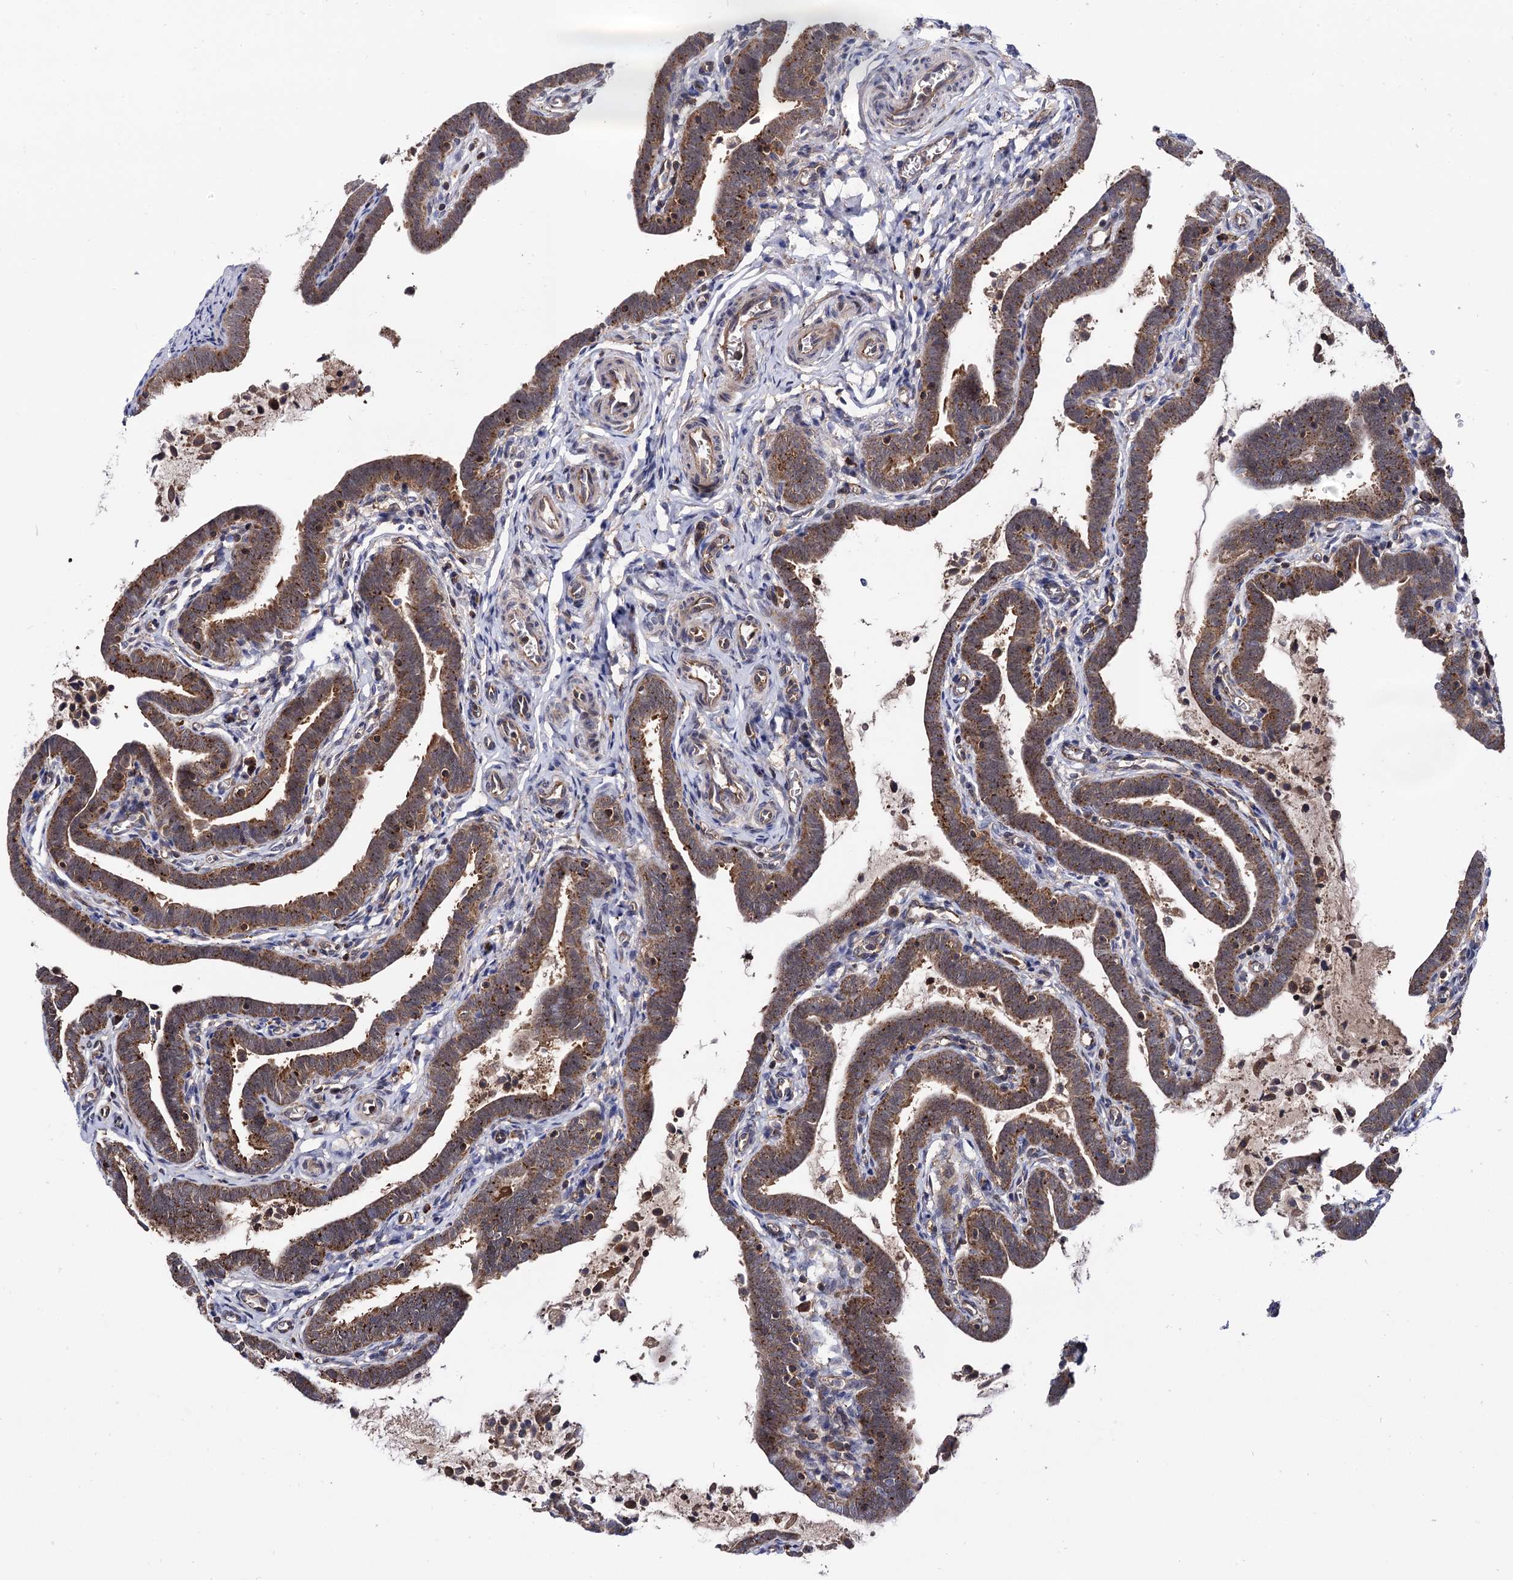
{"staining": {"intensity": "moderate", "quantity": ">75%", "location": "cytoplasmic/membranous"}, "tissue": "fallopian tube", "cell_type": "Glandular cells", "image_type": "normal", "snomed": [{"axis": "morphology", "description": "Normal tissue, NOS"}, {"axis": "topography", "description": "Fallopian tube"}], "caption": "Brown immunohistochemical staining in normal fallopian tube shows moderate cytoplasmic/membranous expression in about >75% of glandular cells.", "gene": "MICAL2", "patient": {"sex": "female", "age": 36}}